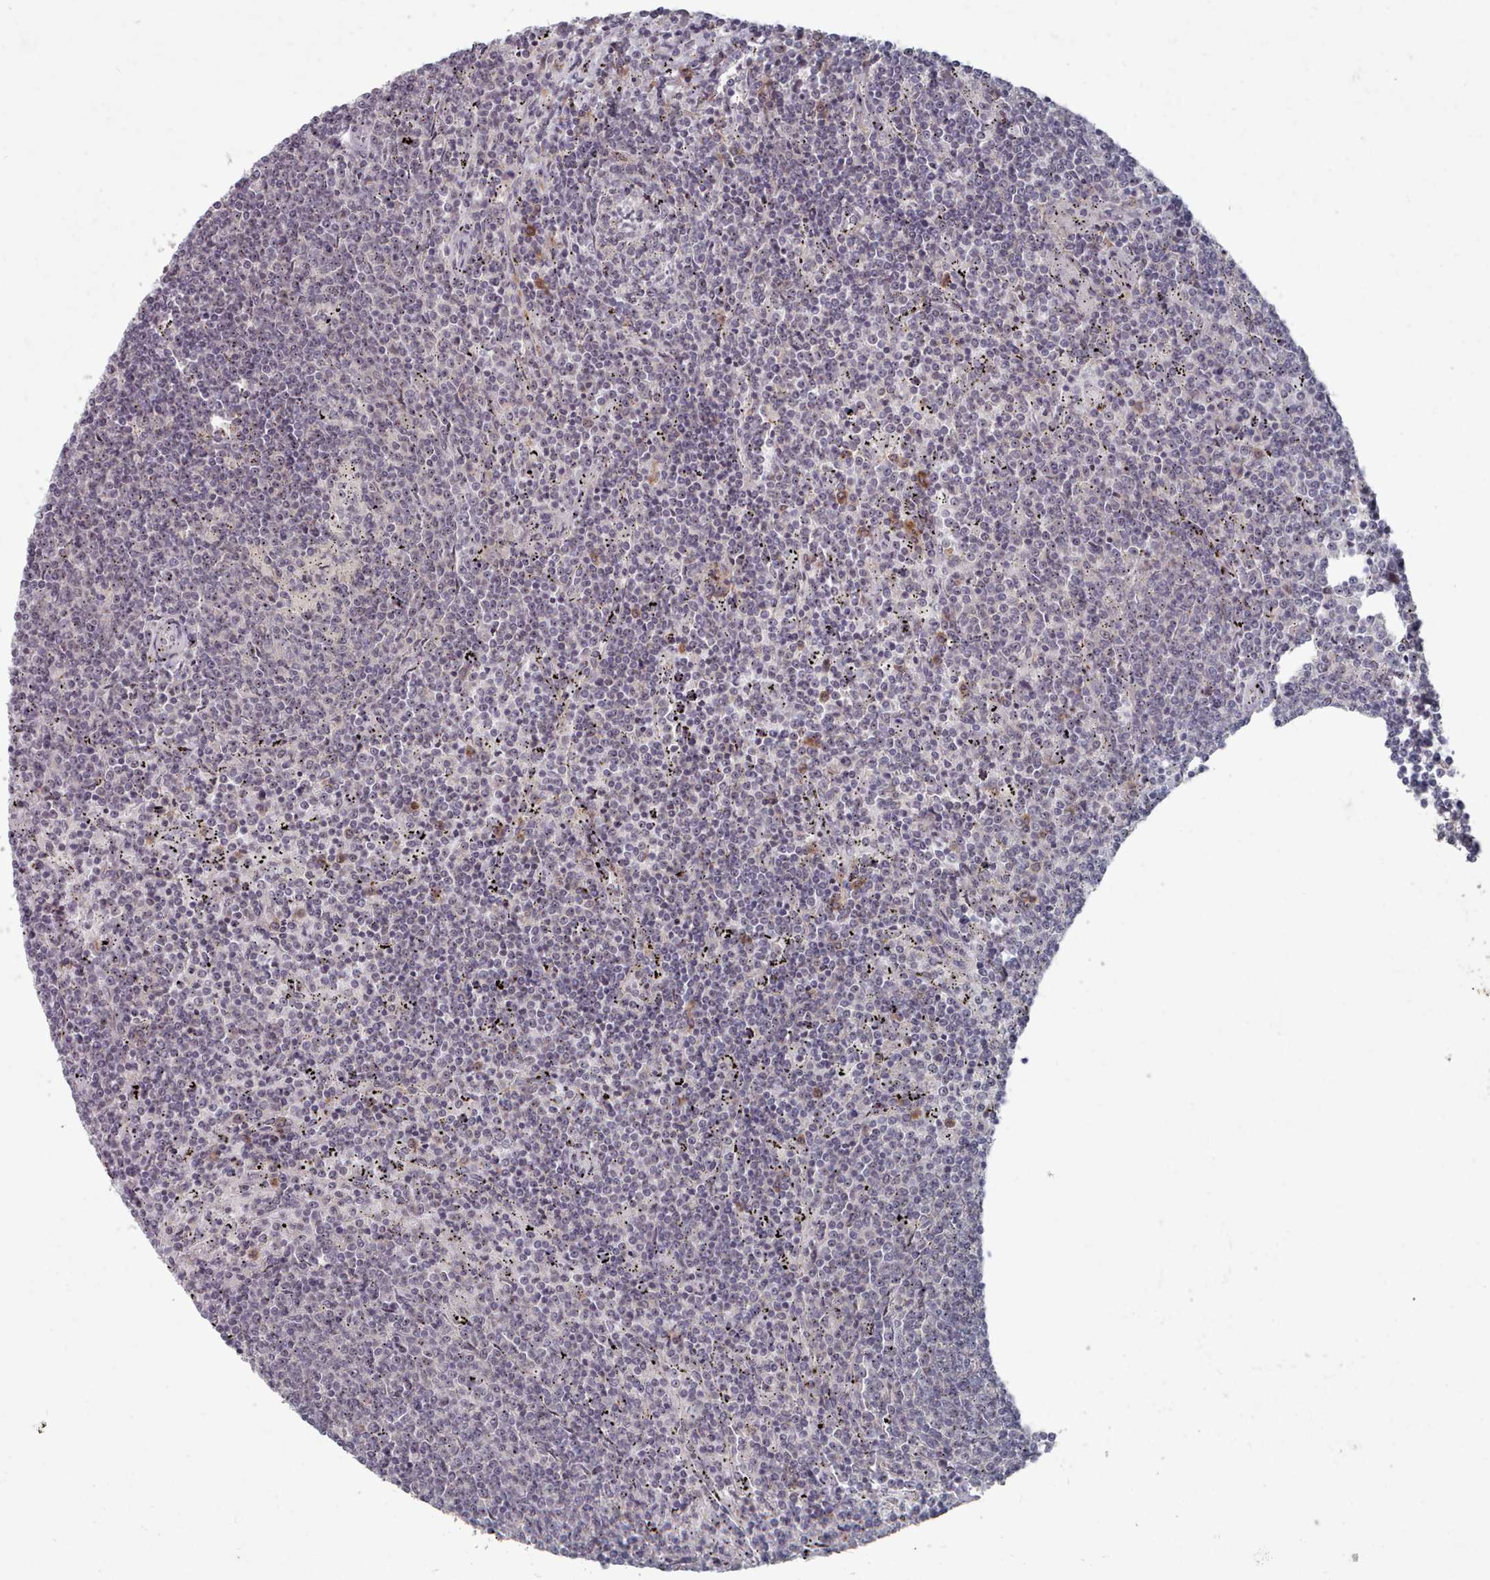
{"staining": {"intensity": "negative", "quantity": "none", "location": "none"}, "tissue": "lymphoma", "cell_type": "Tumor cells", "image_type": "cancer", "snomed": [{"axis": "morphology", "description": "Malignant lymphoma, non-Hodgkin's type, Low grade"}, {"axis": "topography", "description": "Spleen"}], "caption": "Tumor cells are negative for protein expression in human lymphoma.", "gene": "COL8A2", "patient": {"sex": "female", "age": 50}}